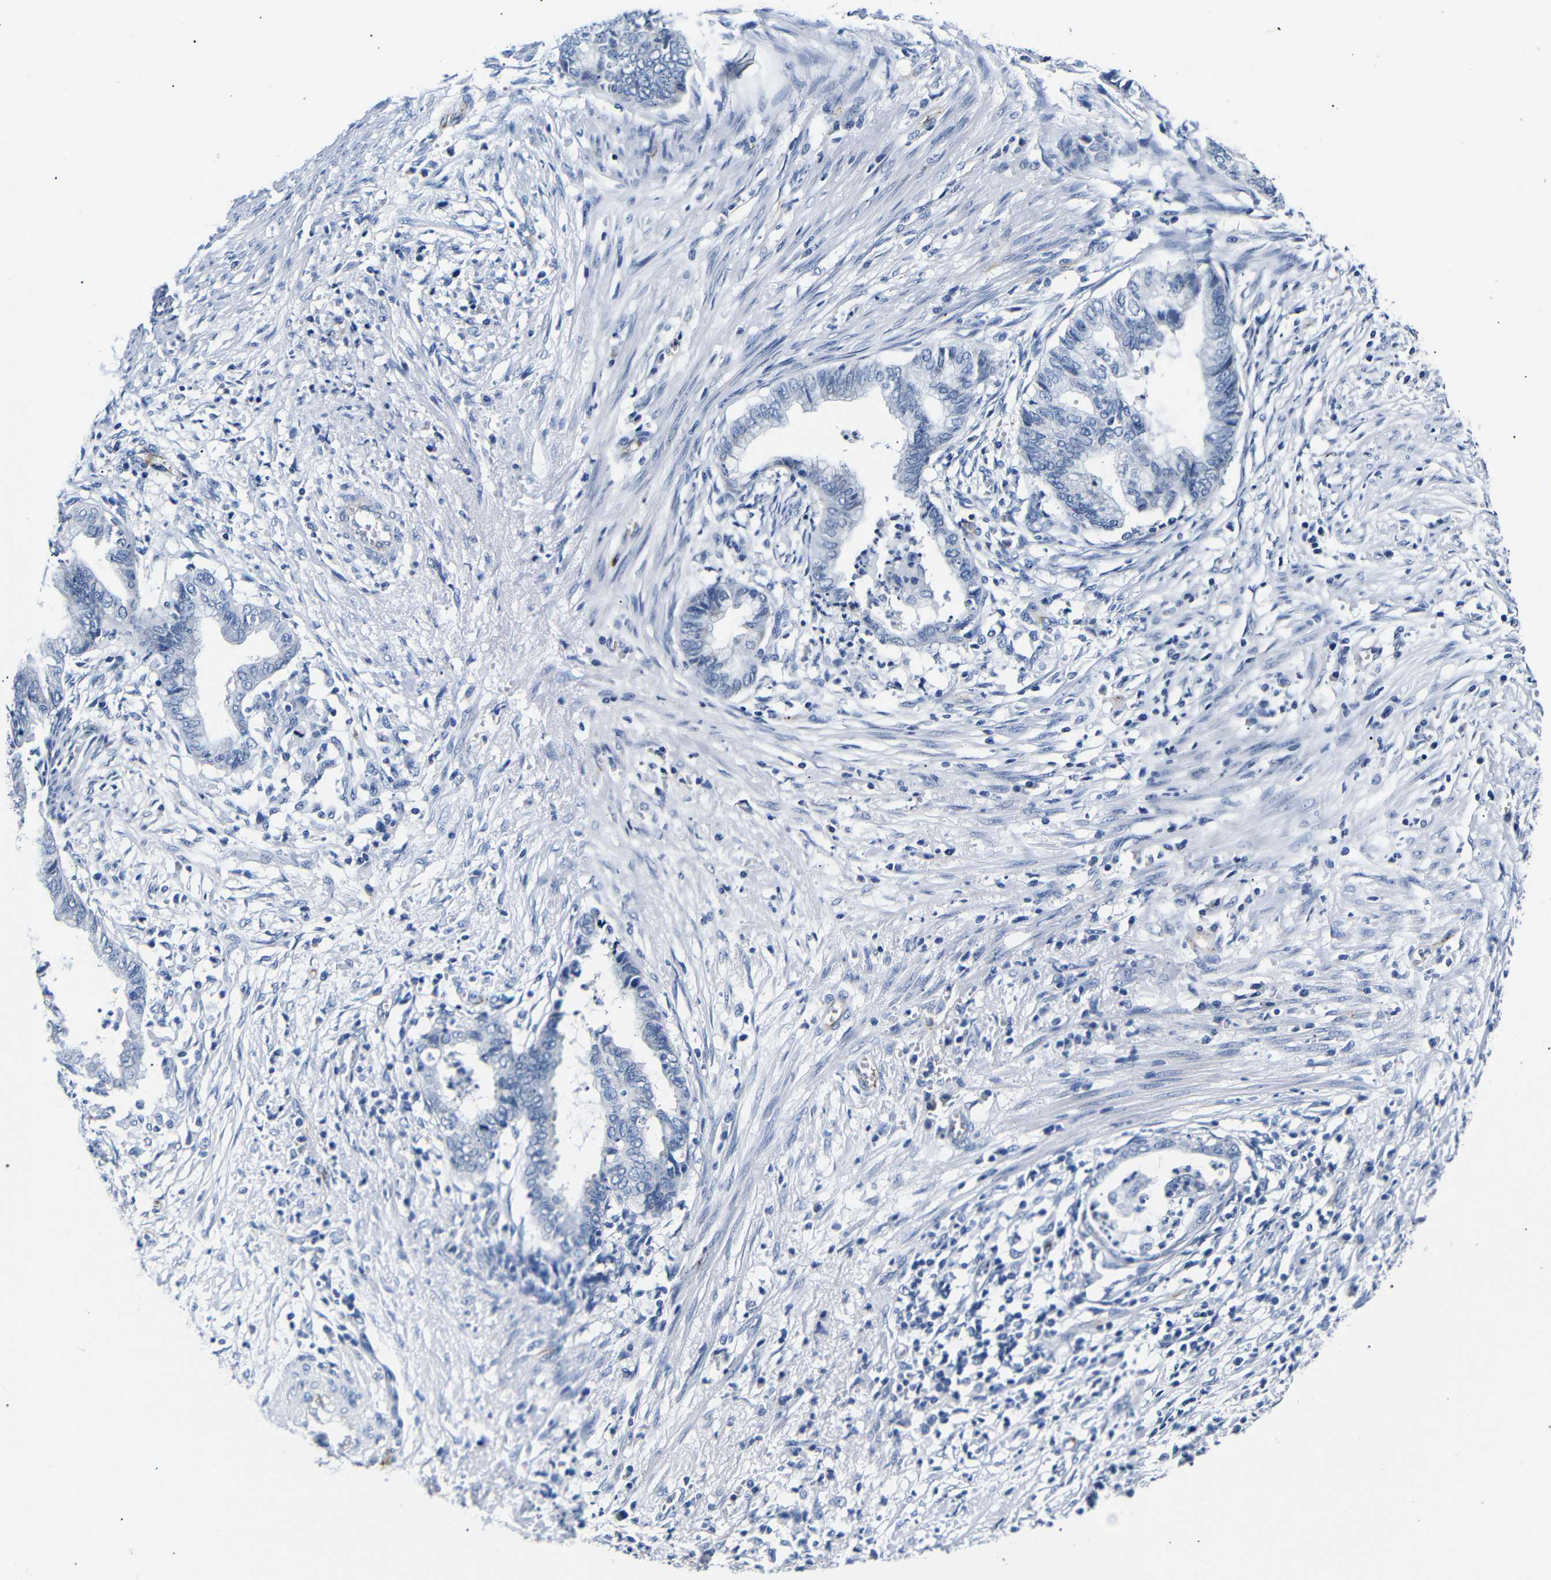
{"staining": {"intensity": "negative", "quantity": "none", "location": "none"}, "tissue": "endometrial cancer", "cell_type": "Tumor cells", "image_type": "cancer", "snomed": [{"axis": "morphology", "description": "Necrosis, NOS"}, {"axis": "morphology", "description": "Adenocarcinoma, NOS"}, {"axis": "topography", "description": "Endometrium"}], "caption": "An immunohistochemistry image of endometrial cancer (adenocarcinoma) is shown. There is no staining in tumor cells of endometrial cancer (adenocarcinoma). The staining was performed using DAB to visualize the protein expression in brown, while the nuclei were stained in blue with hematoxylin (Magnification: 20x).", "gene": "MUC4", "patient": {"sex": "female", "age": 79}}